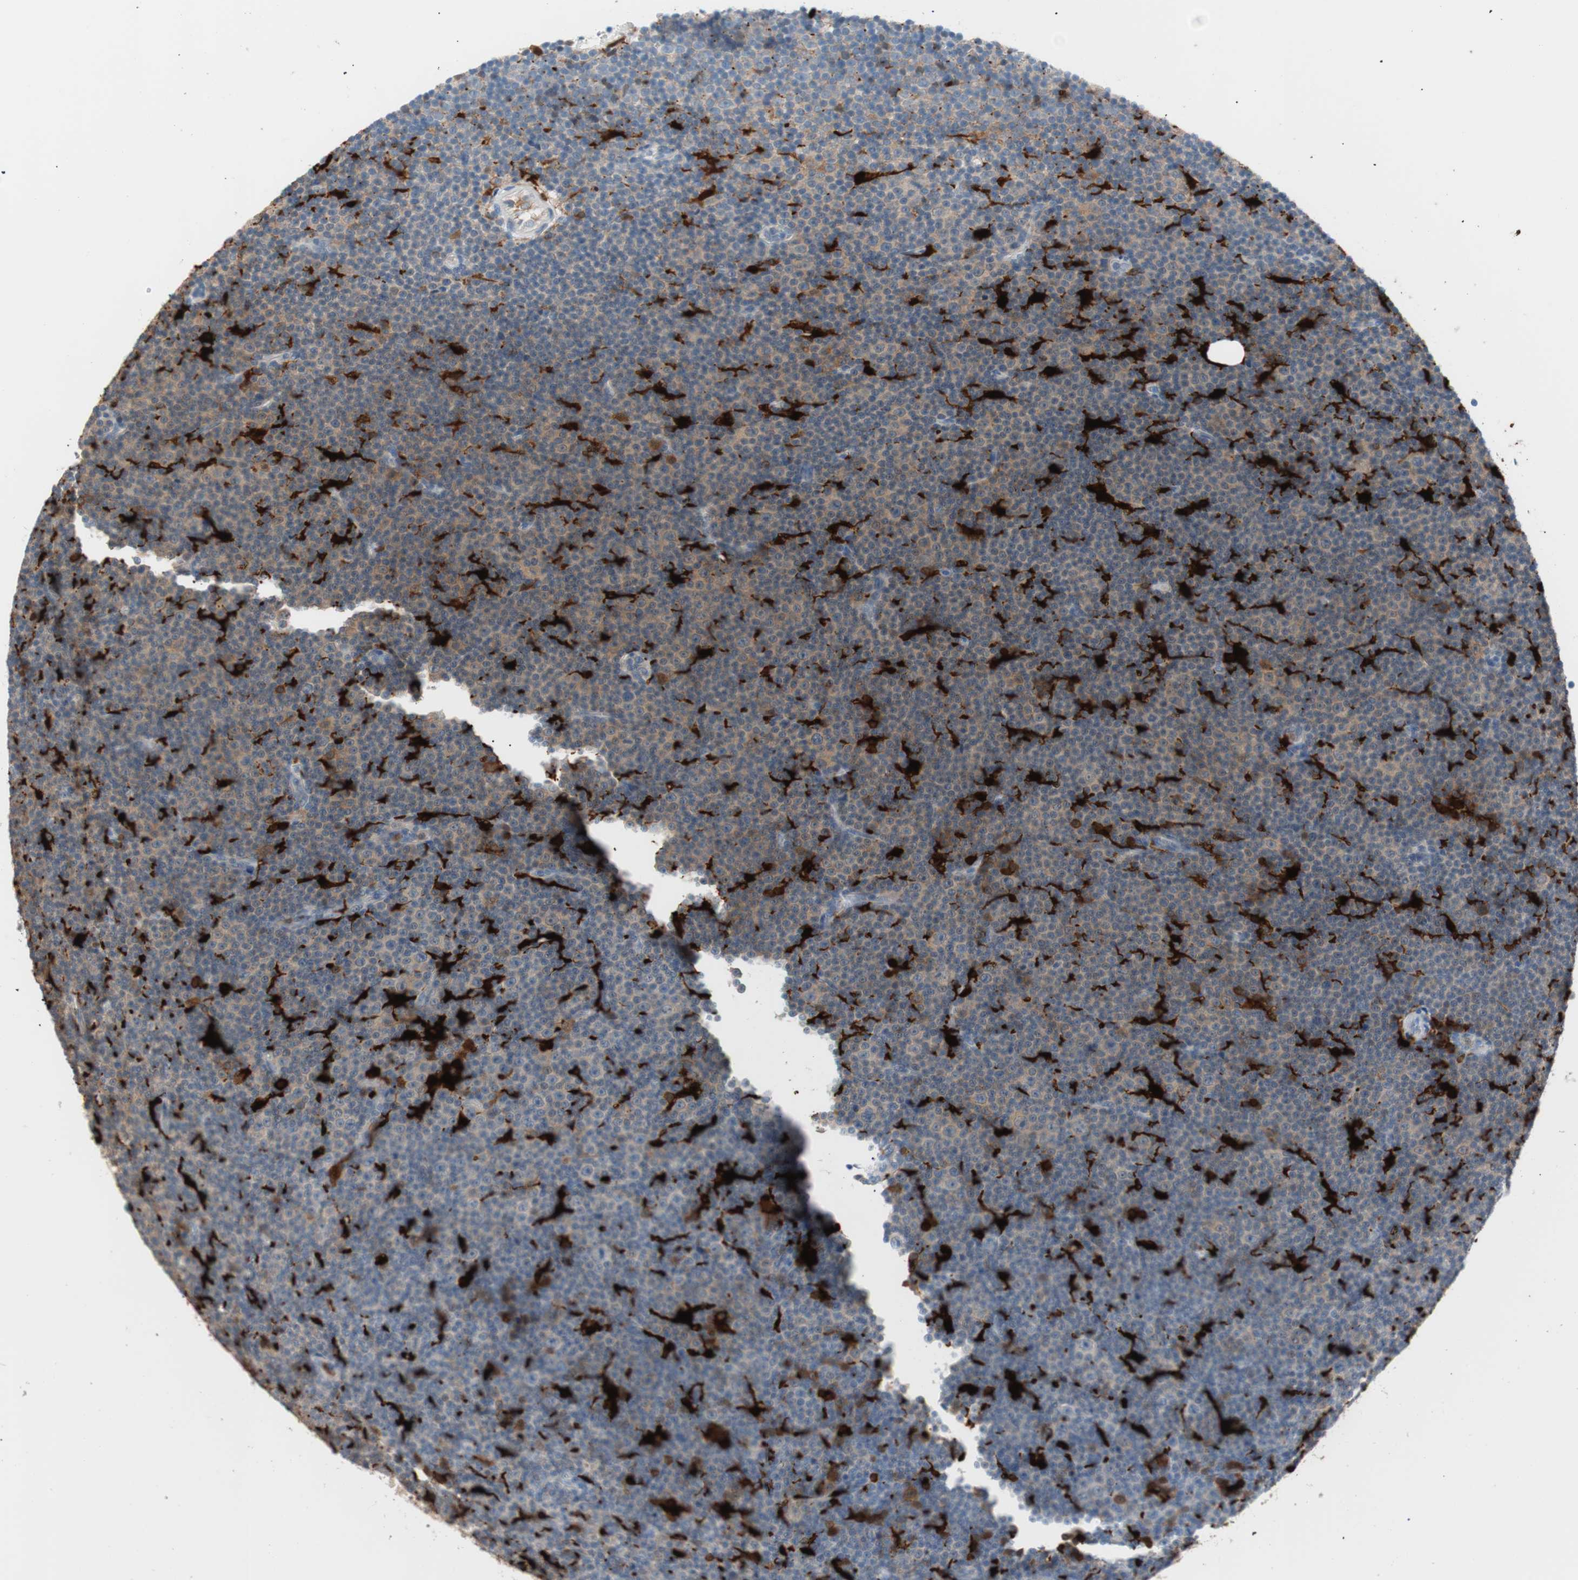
{"staining": {"intensity": "weak", "quantity": "<25%", "location": "cytoplasmic/membranous"}, "tissue": "lymphoma", "cell_type": "Tumor cells", "image_type": "cancer", "snomed": [{"axis": "morphology", "description": "Malignant lymphoma, non-Hodgkin's type, Low grade"}, {"axis": "topography", "description": "Lymph node"}], "caption": "Micrograph shows no significant protein staining in tumor cells of low-grade malignant lymphoma, non-Hodgkin's type.", "gene": "IL18", "patient": {"sex": "female", "age": 67}}